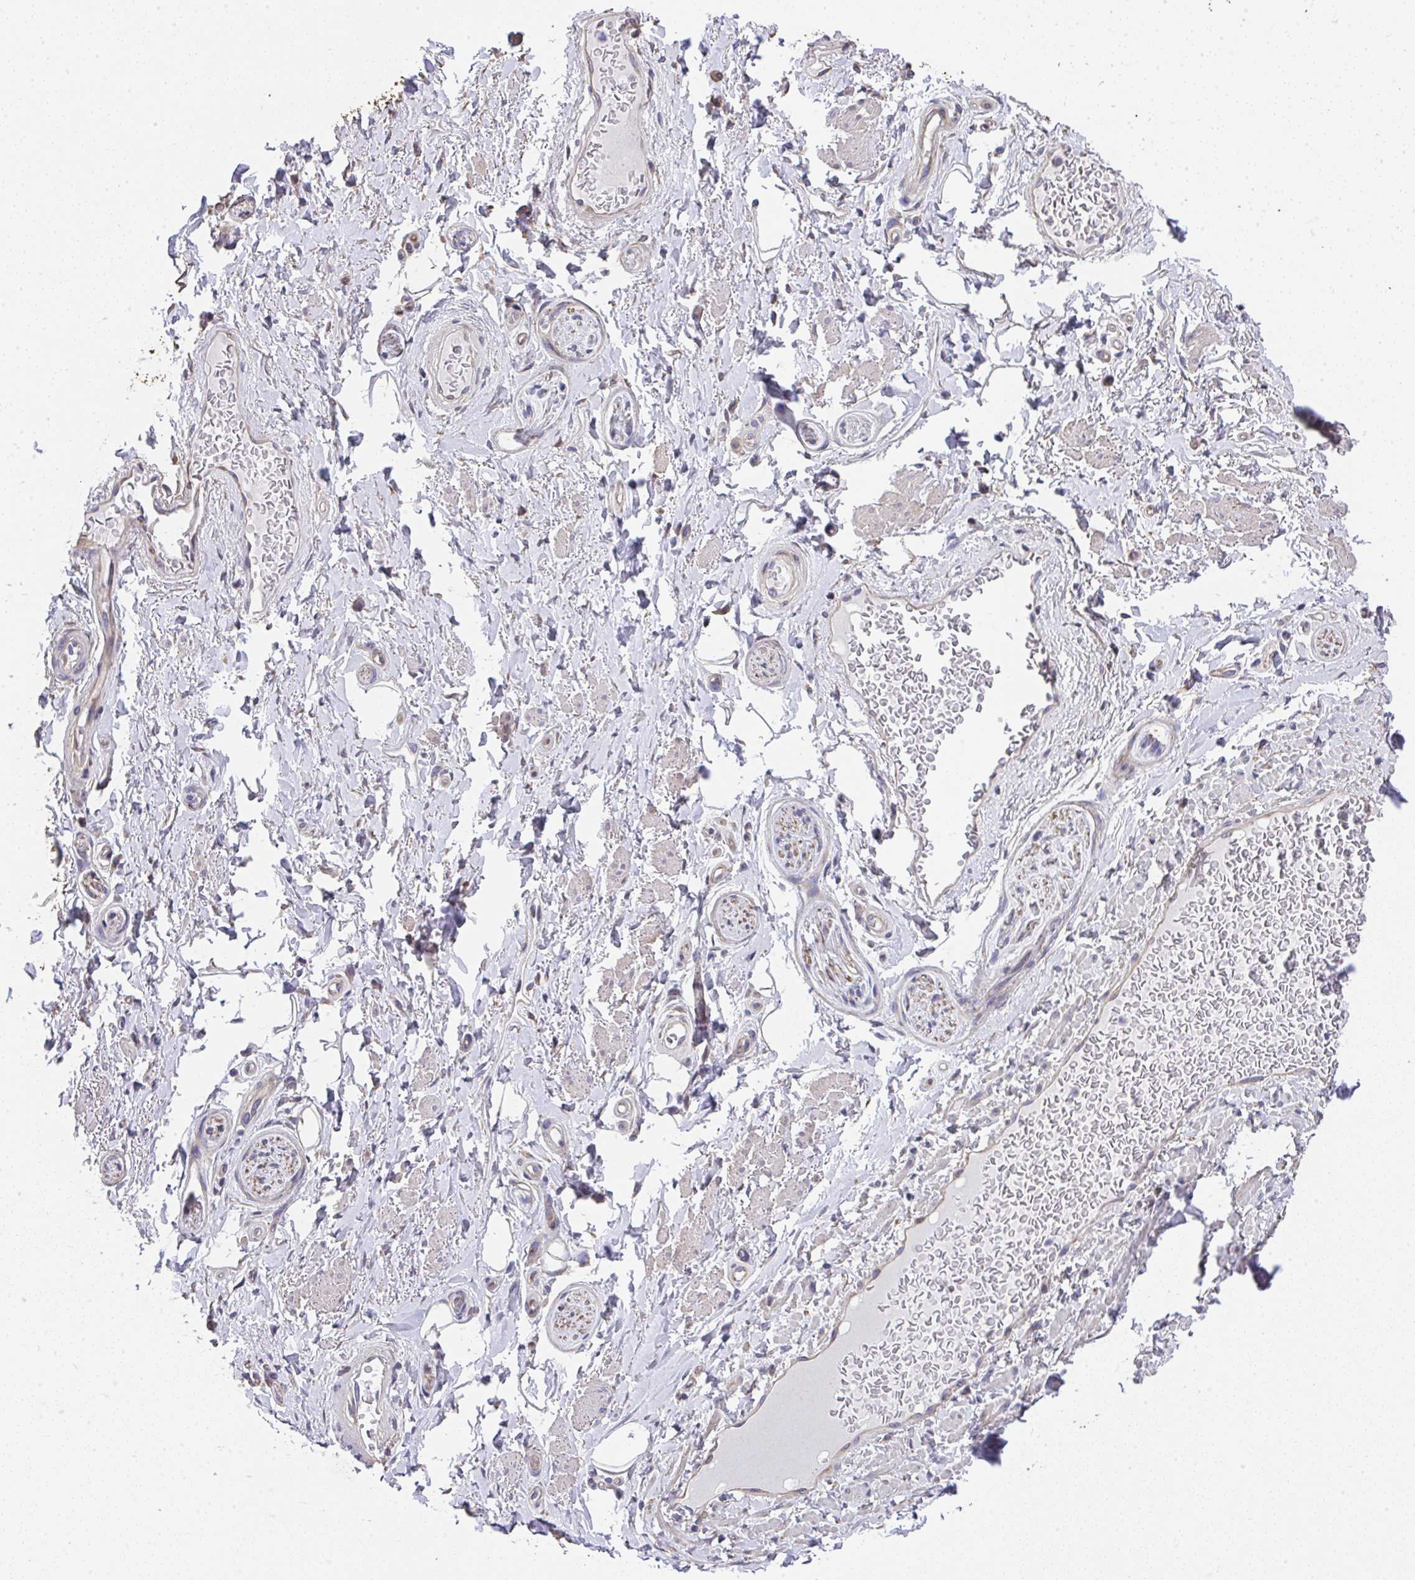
{"staining": {"intensity": "negative", "quantity": "none", "location": "none"}, "tissue": "adipose tissue", "cell_type": "Adipocytes", "image_type": "normal", "snomed": [{"axis": "morphology", "description": "Normal tissue, NOS"}, {"axis": "topography", "description": "Peripheral nerve tissue"}], "caption": "Immunohistochemistry photomicrograph of benign adipose tissue stained for a protein (brown), which shows no expression in adipocytes.", "gene": "RUNDC3B", "patient": {"sex": "male", "age": 51}}